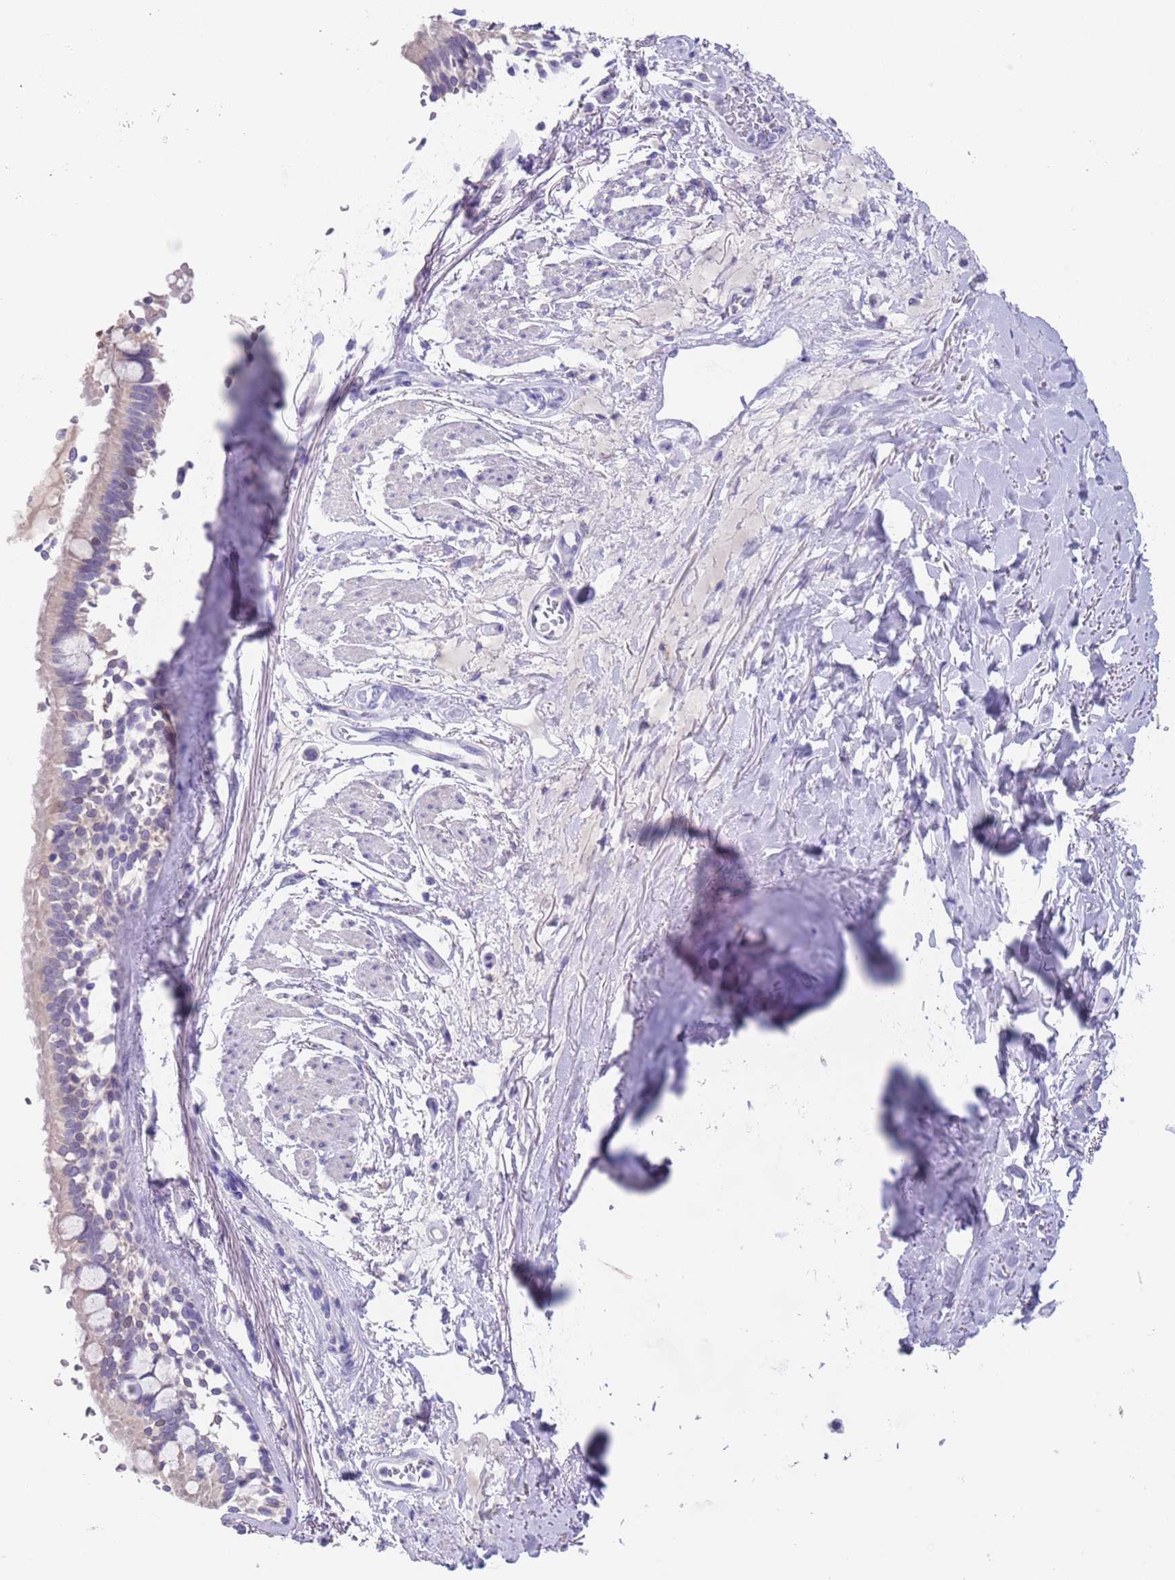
{"staining": {"intensity": "negative", "quantity": "none", "location": "none"}, "tissue": "bronchus", "cell_type": "Respiratory epithelial cells", "image_type": "normal", "snomed": [{"axis": "morphology", "description": "Normal tissue, NOS"}, {"axis": "topography", "description": "Bronchus"}], "caption": "High power microscopy image of an immunohistochemistry photomicrograph of unremarkable bronchus, revealing no significant staining in respiratory epithelial cells. (DAB (3,3'-diaminobenzidine) IHC visualized using brightfield microscopy, high magnification).", "gene": "SPIRE2", "patient": {"sex": "male", "age": 70}}